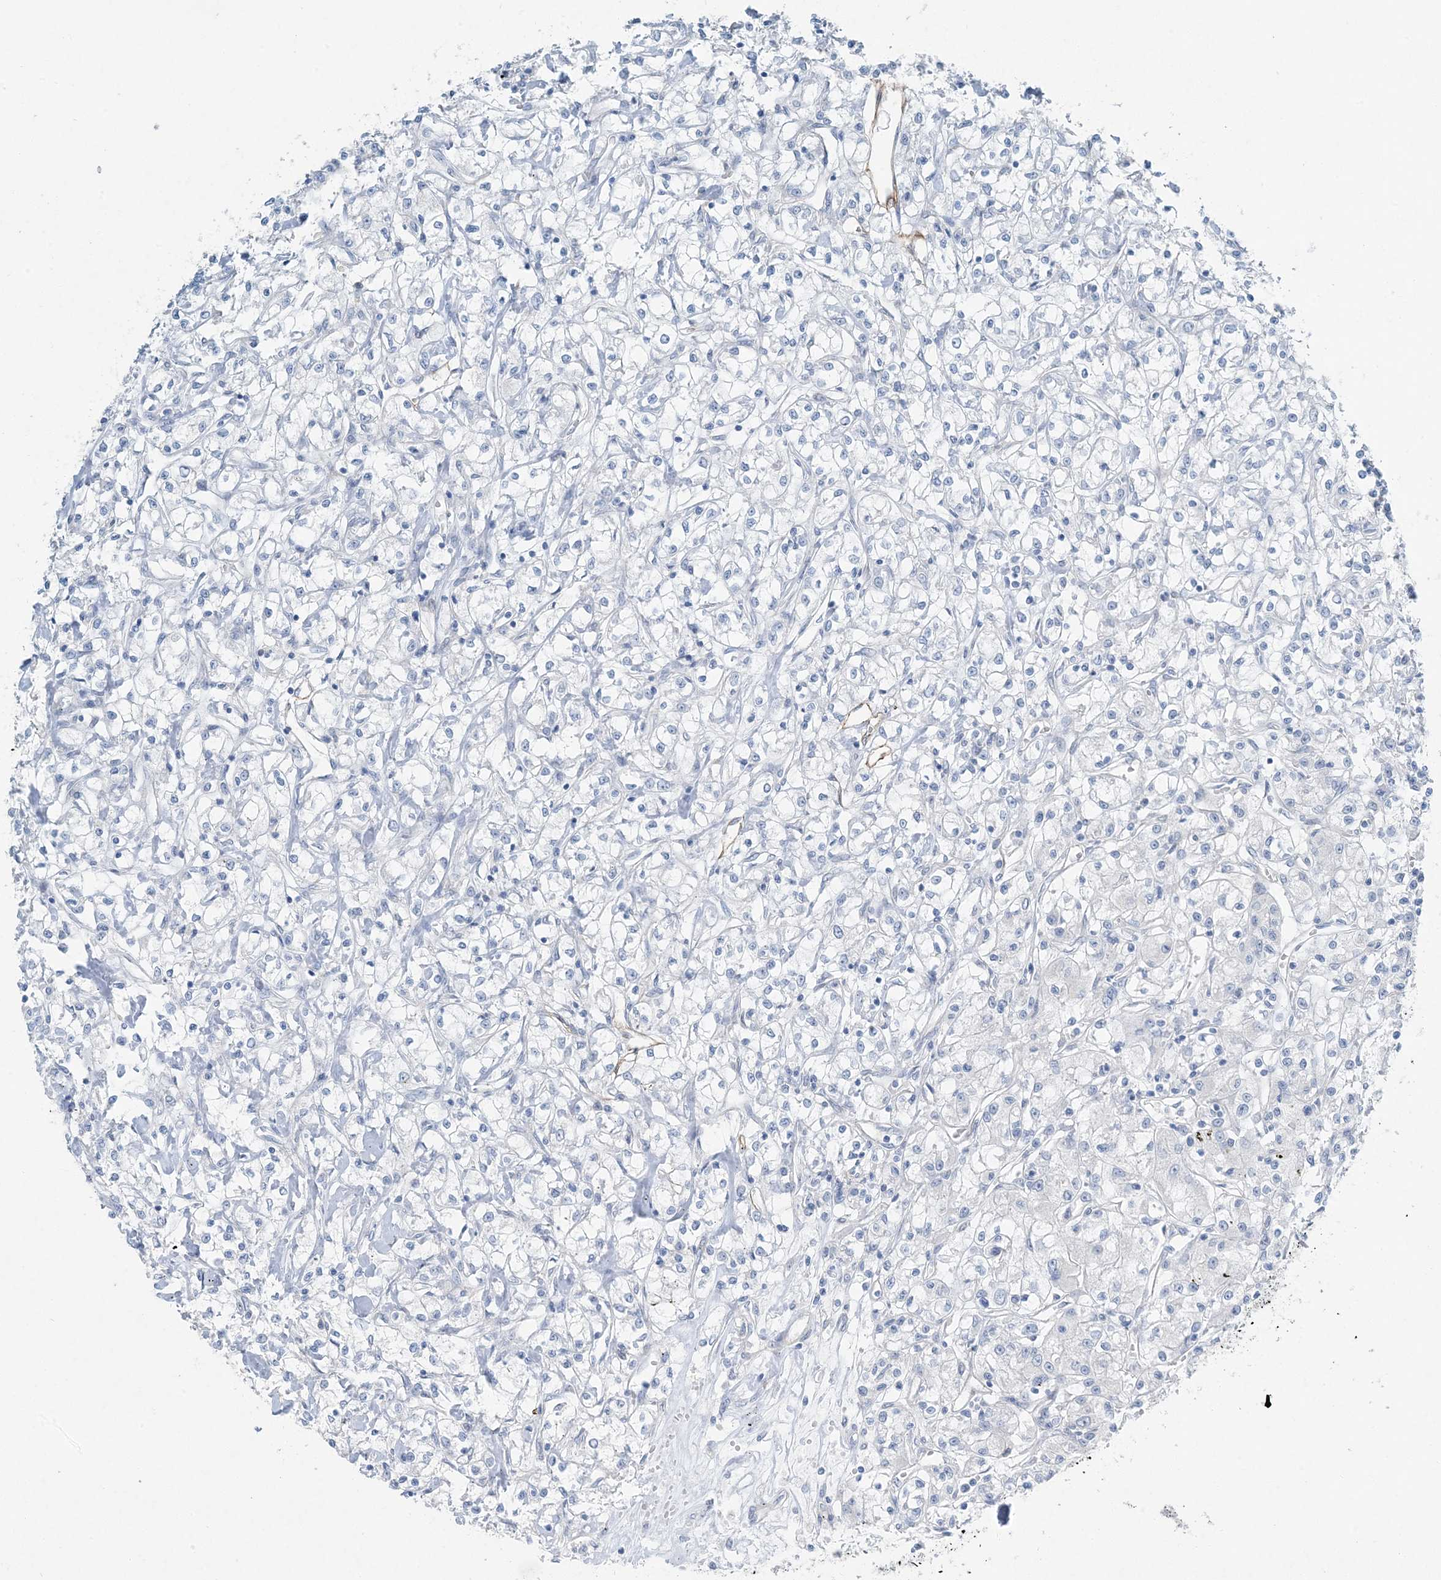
{"staining": {"intensity": "negative", "quantity": "none", "location": "none"}, "tissue": "renal cancer", "cell_type": "Tumor cells", "image_type": "cancer", "snomed": [{"axis": "morphology", "description": "Adenocarcinoma, NOS"}, {"axis": "topography", "description": "Kidney"}], "caption": "A high-resolution histopathology image shows immunohistochemistry (IHC) staining of adenocarcinoma (renal), which reveals no significant positivity in tumor cells.", "gene": "PGM5", "patient": {"sex": "female", "age": 59}}